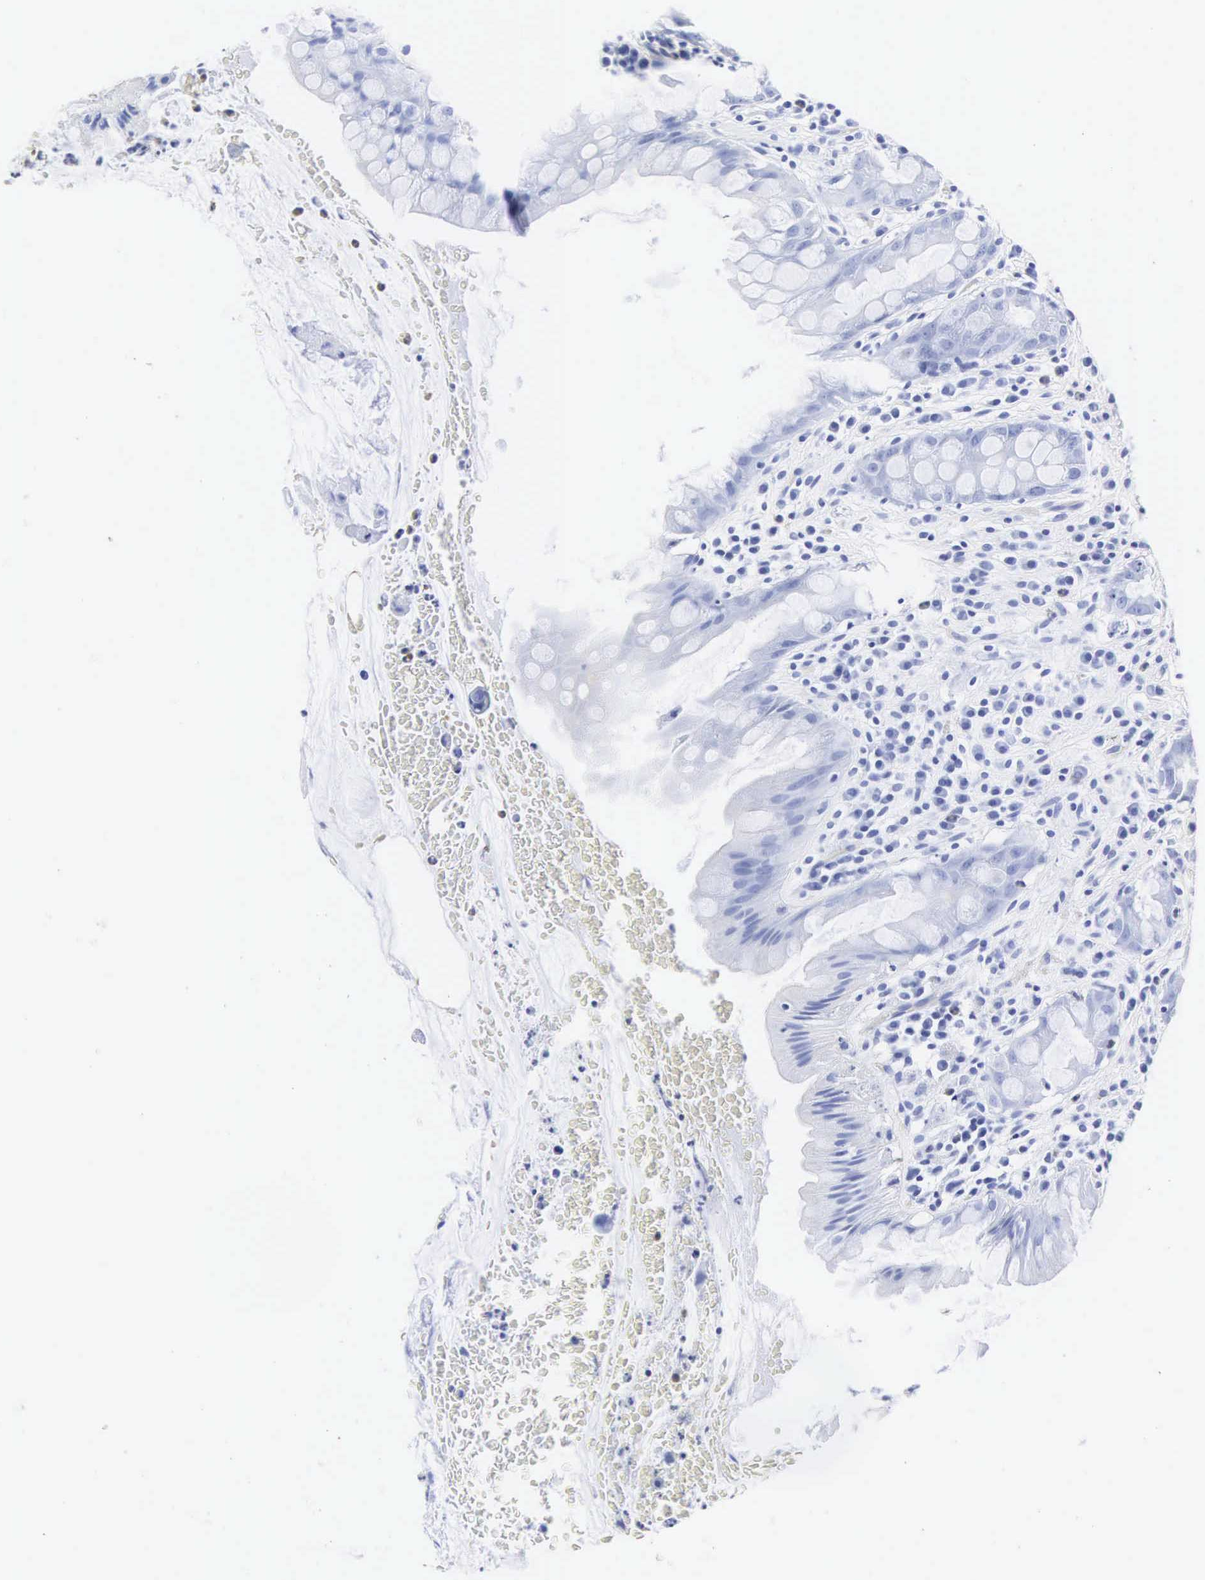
{"staining": {"intensity": "negative", "quantity": "none", "location": "none"}, "tissue": "rectum", "cell_type": "Glandular cells", "image_type": "normal", "snomed": [{"axis": "morphology", "description": "Normal tissue, NOS"}, {"axis": "topography", "description": "Rectum"}], "caption": "Immunohistochemical staining of unremarkable rectum demonstrates no significant expression in glandular cells.", "gene": "INS", "patient": {"sex": "male", "age": 65}}